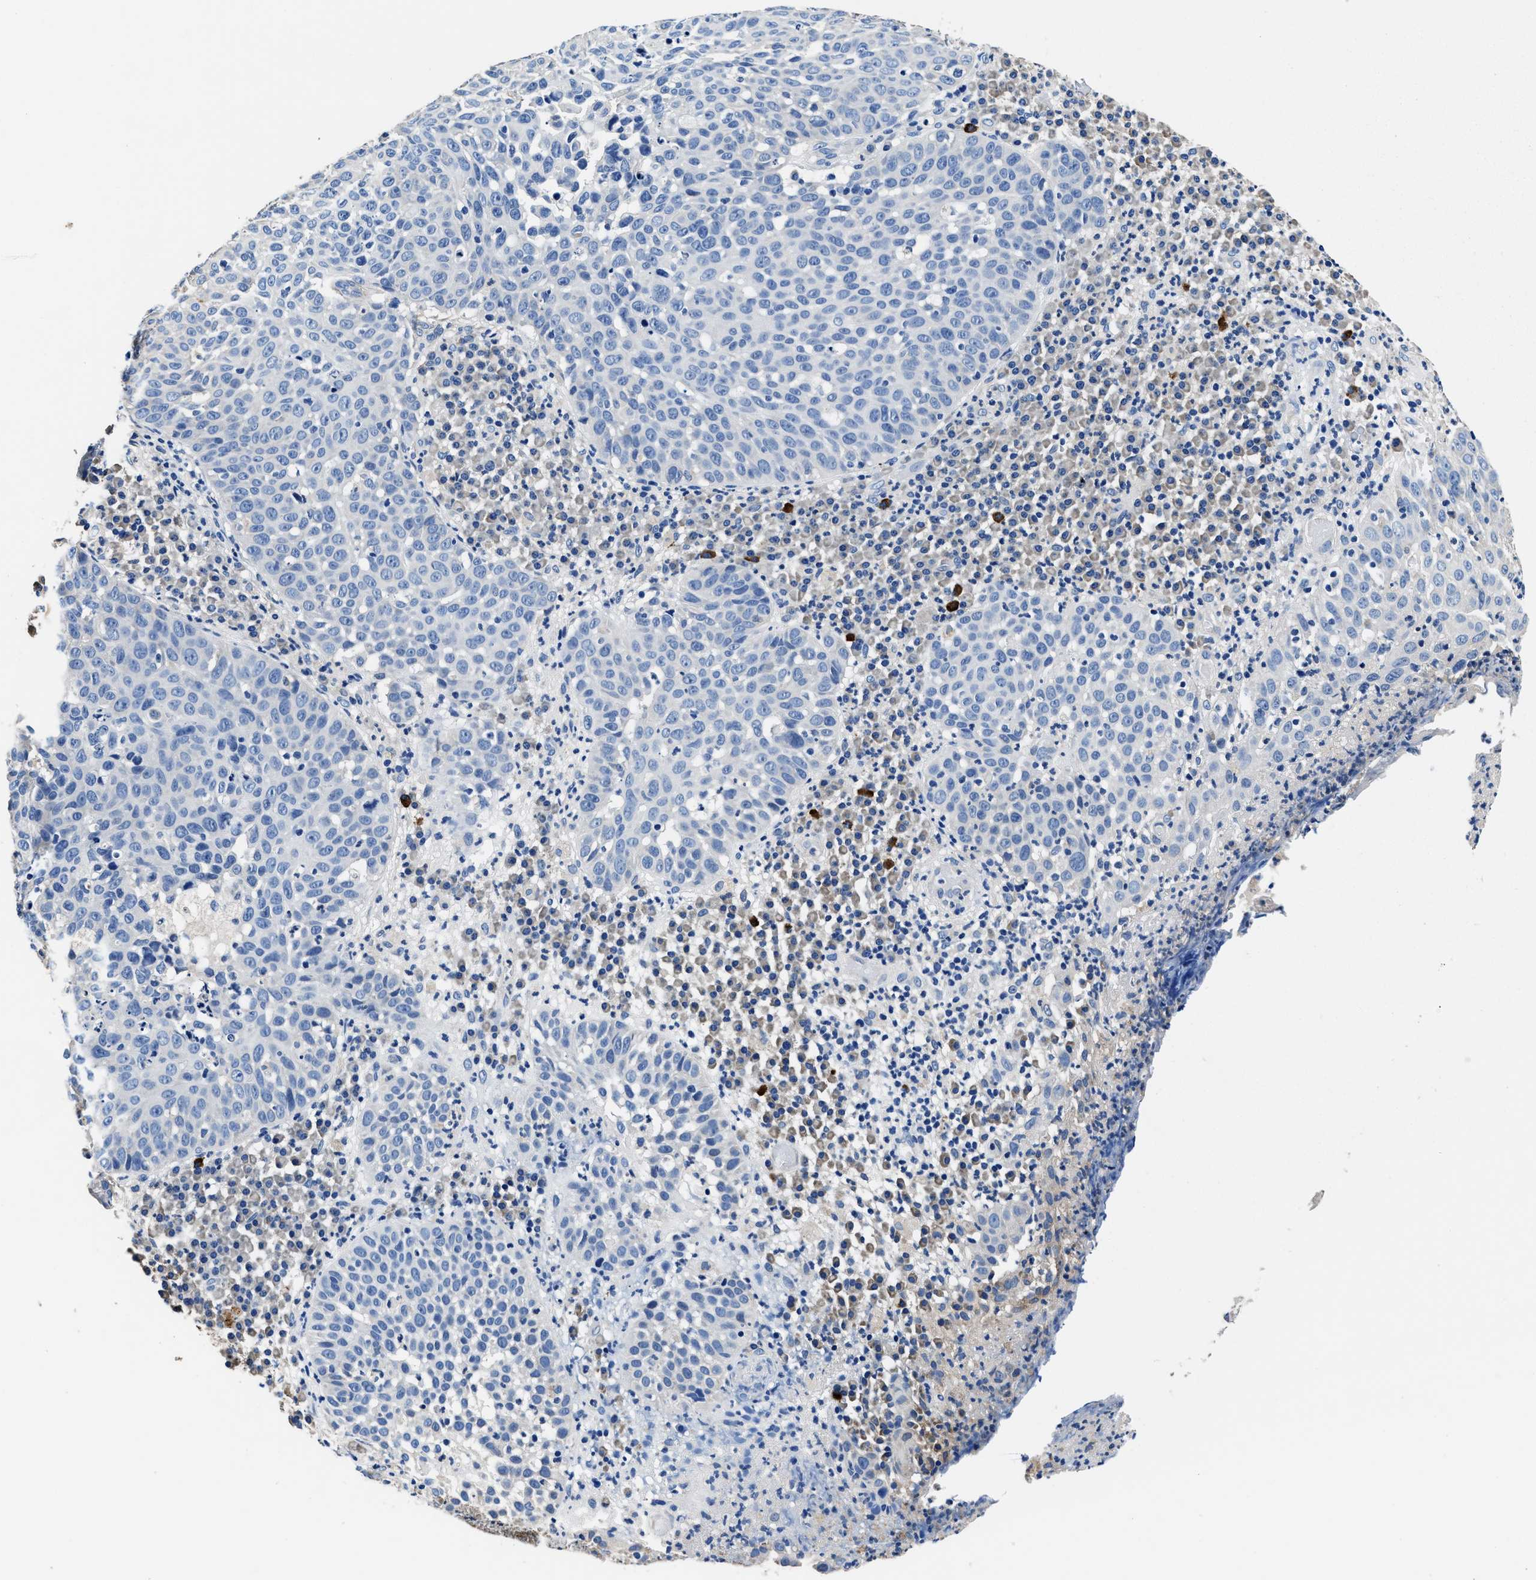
{"staining": {"intensity": "negative", "quantity": "none", "location": "none"}, "tissue": "skin cancer", "cell_type": "Tumor cells", "image_type": "cancer", "snomed": [{"axis": "morphology", "description": "Squamous cell carcinoma in situ, NOS"}, {"axis": "morphology", "description": "Squamous cell carcinoma, NOS"}, {"axis": "topography", "description": "Skin"}], "caption": "Immunohistochemistry photomicrograph of squamous cell carcinoma in situ (skin) stained for a protein (brown), which demonstrates no staining in tumor cells.", "gene": "NEU1", "patient": {"sex": "male", "age": 93}}